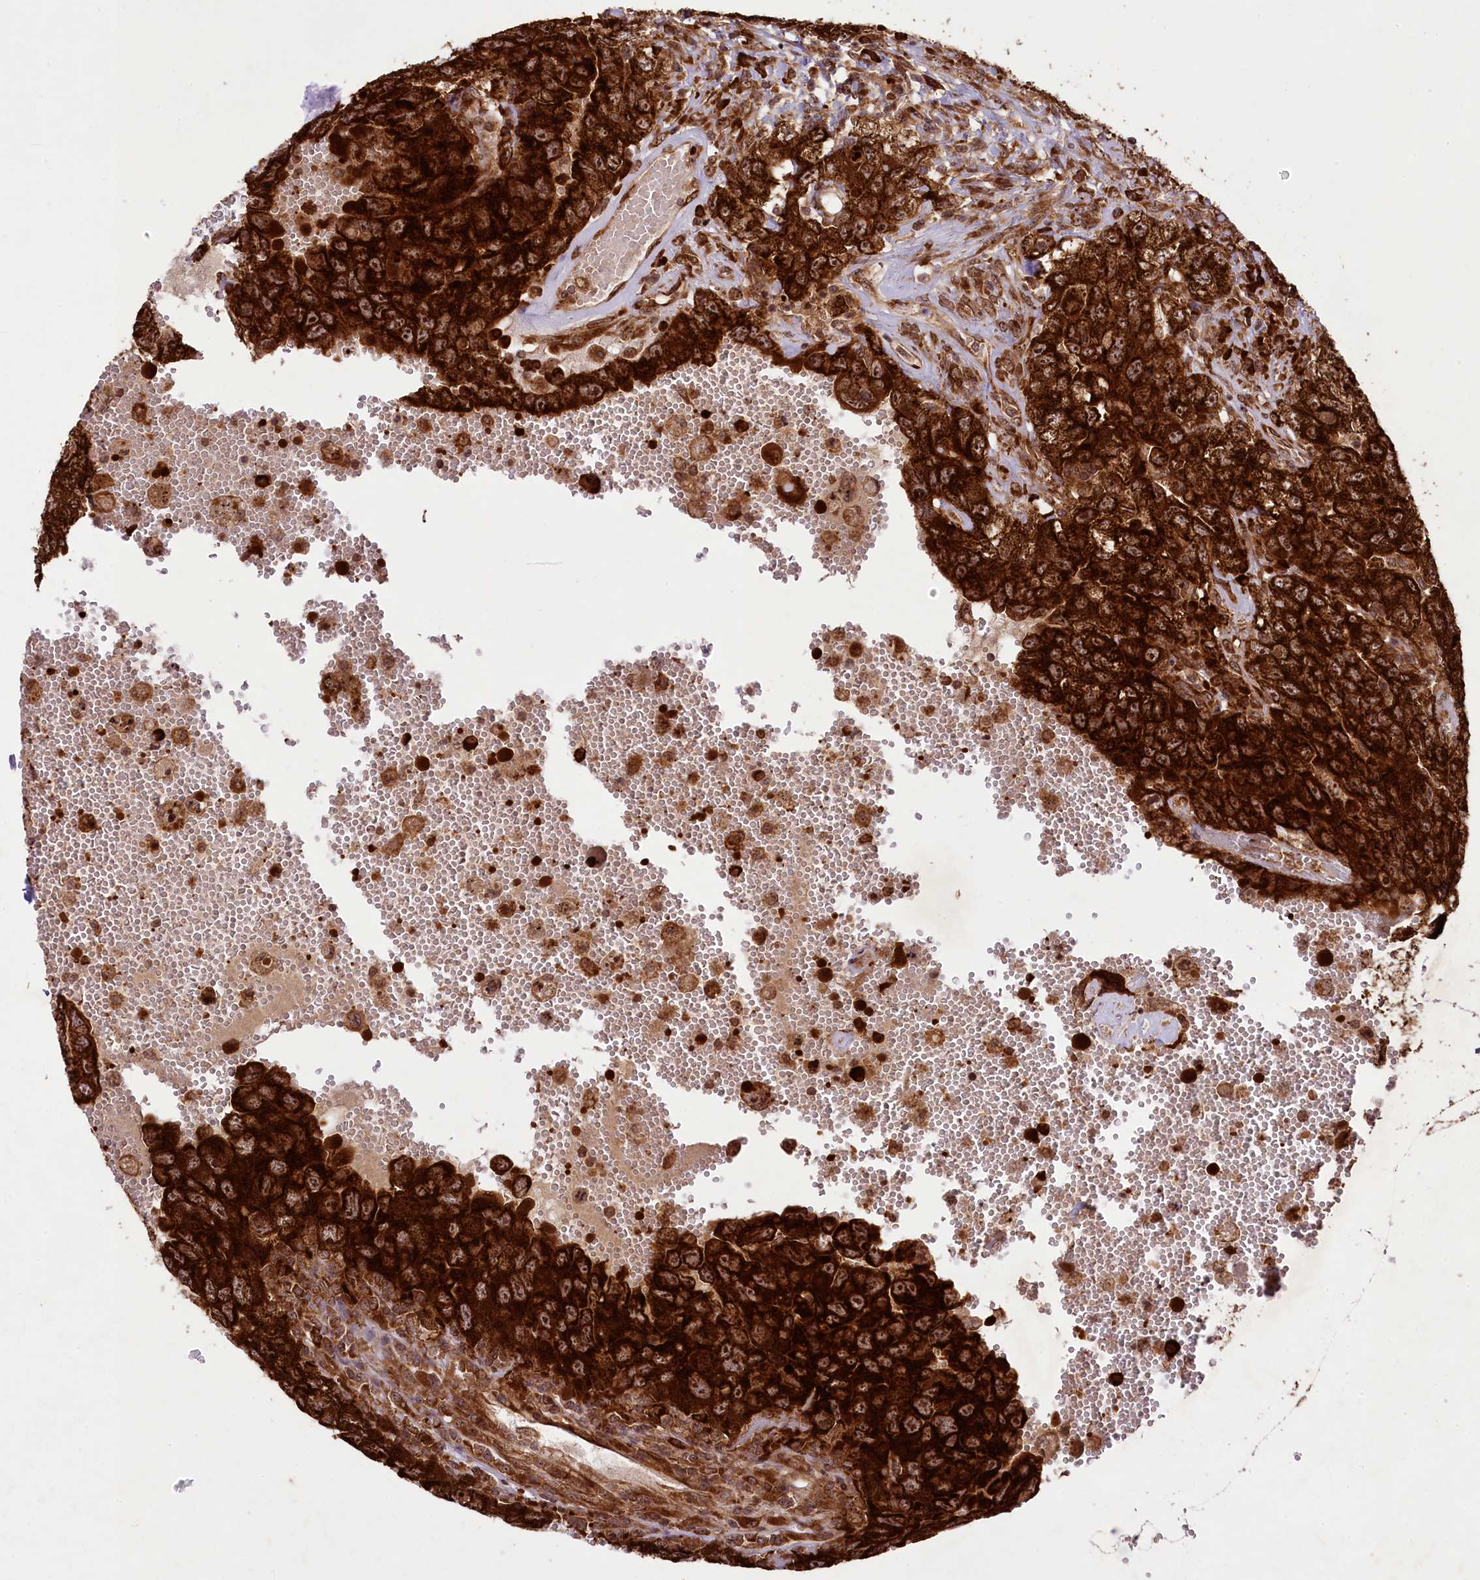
{"staining": {"intensity": "strong", "quantity": ">75%", "location": "cytoplasmic/membranous"}, "tissue": "testis cancer", "cell_type": "Tumor cells", "image_type": "cancer", "snomed": [{"axis": "morphology", "description": "Carcinoma, Embryonal, NOS"}, {"axis": "topography", "description": "Testis"}], "caption": "Immunohistochemistry micrograph of testis embryonal carcinoma stained for a protein (brown), which displays high levels of strong cytoplasmic/membranous expression in about >75% of tumor cells.", "gene": "LARP4", "patient": {"sex": "male", "age": 26}}